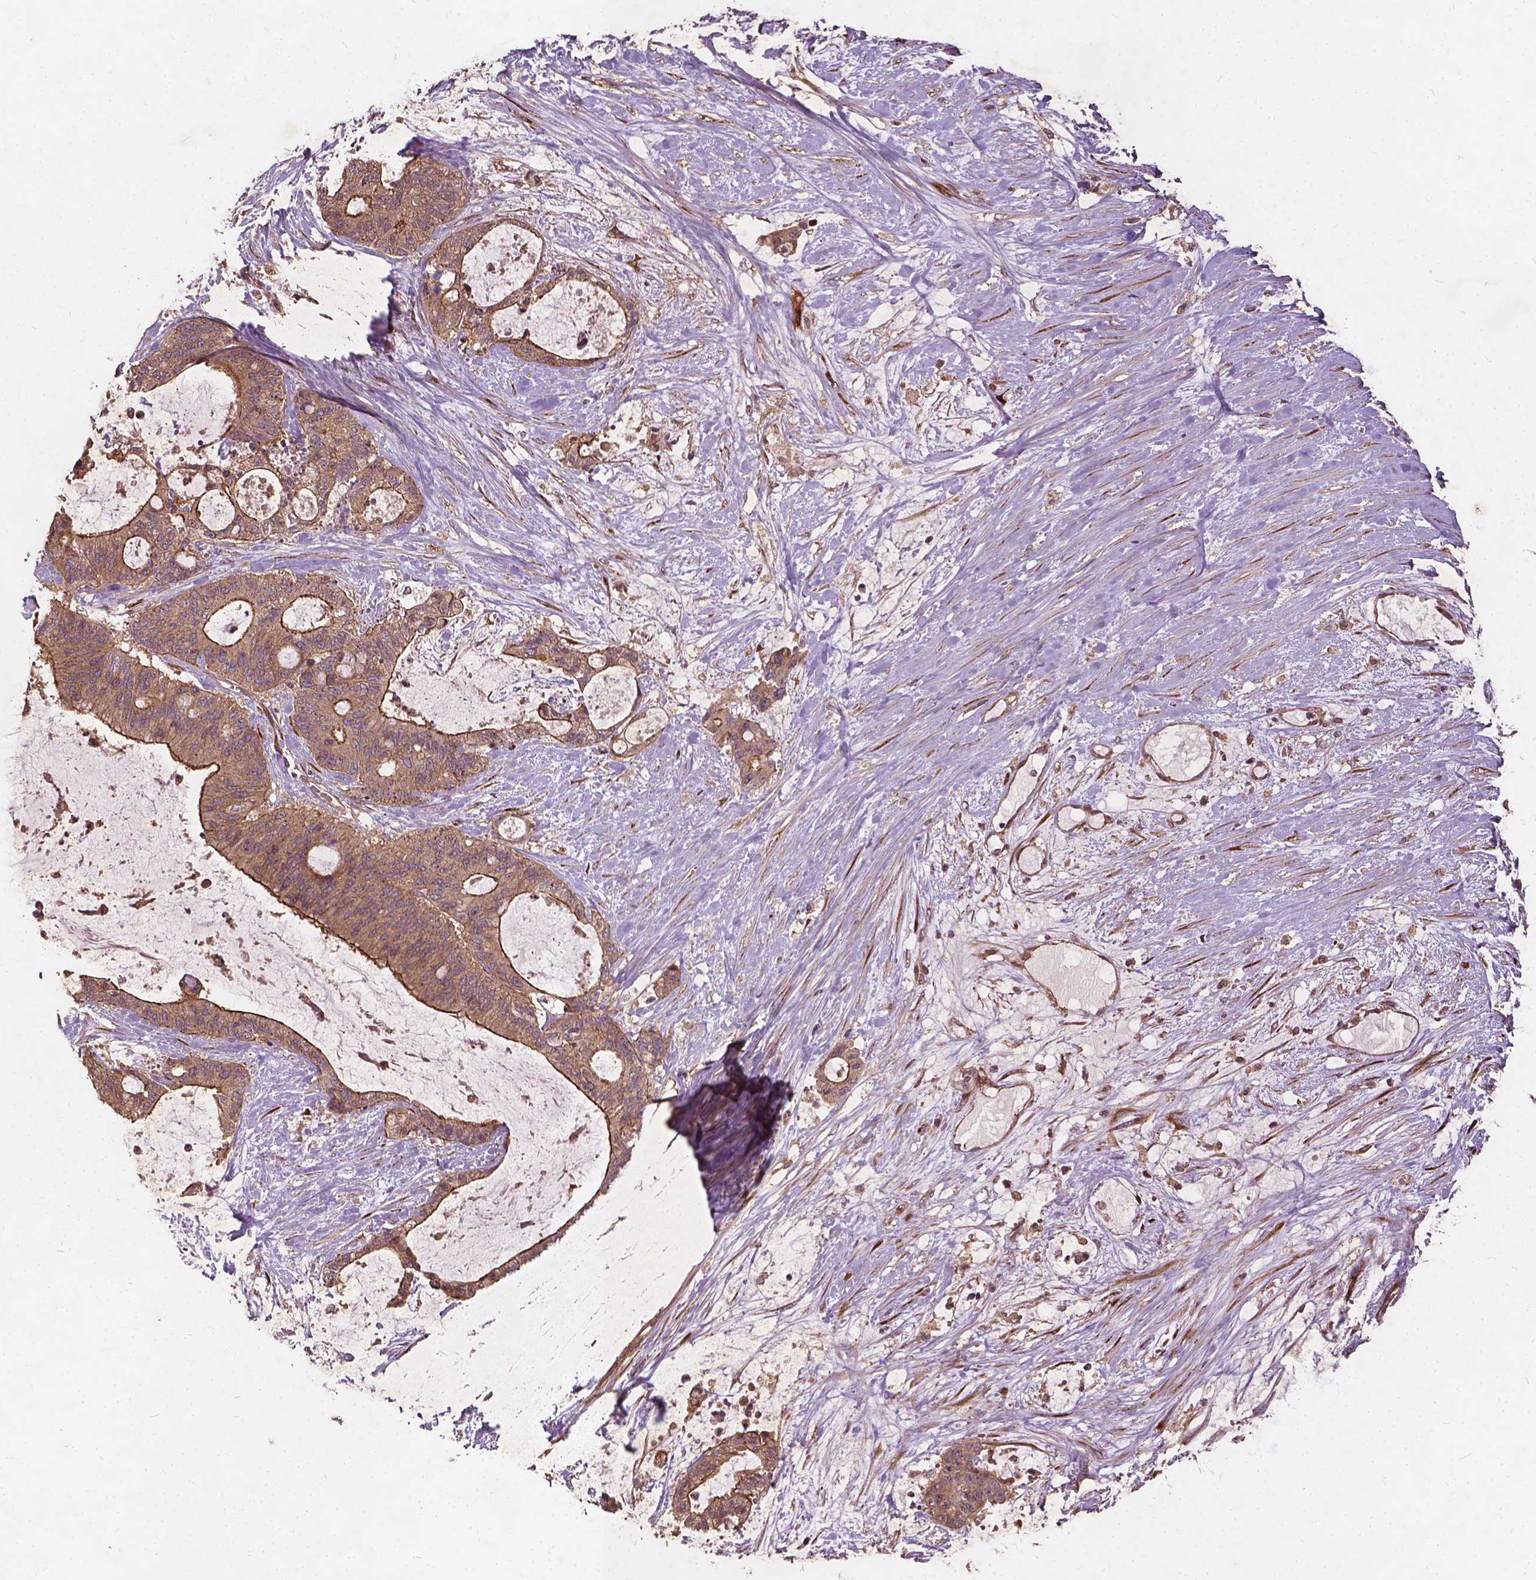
{"staining": {"intensity": "moderate", "quantity": ">75%", "location": "cytoplasmic/membranous"}, "tissue": "liver cancer", "cell_type": "Tumor cells", "image_type": "cancer", "snomed": [{"axis": "morphology", "description": "Normal tissue, NOS"}, {"axis": "morphology", "description": "Cholangiocarcinoma"}, {"axis": "topography", "description": "Liver"}, {"axis": "topography", "description": "Peripheral nerve tissue"}], "caption": "Immunohistochemical staining of human liver cholangiocarcinoma reveals medium levels of moderate cytoplasmic/membranous protein expression in approximately >75% of tumor cells. (brown staining indicates protein expression, while blue staining denotes nuclei).", "gene": "UBXN2A", "patient": {"sex": "female", "age": 73}}